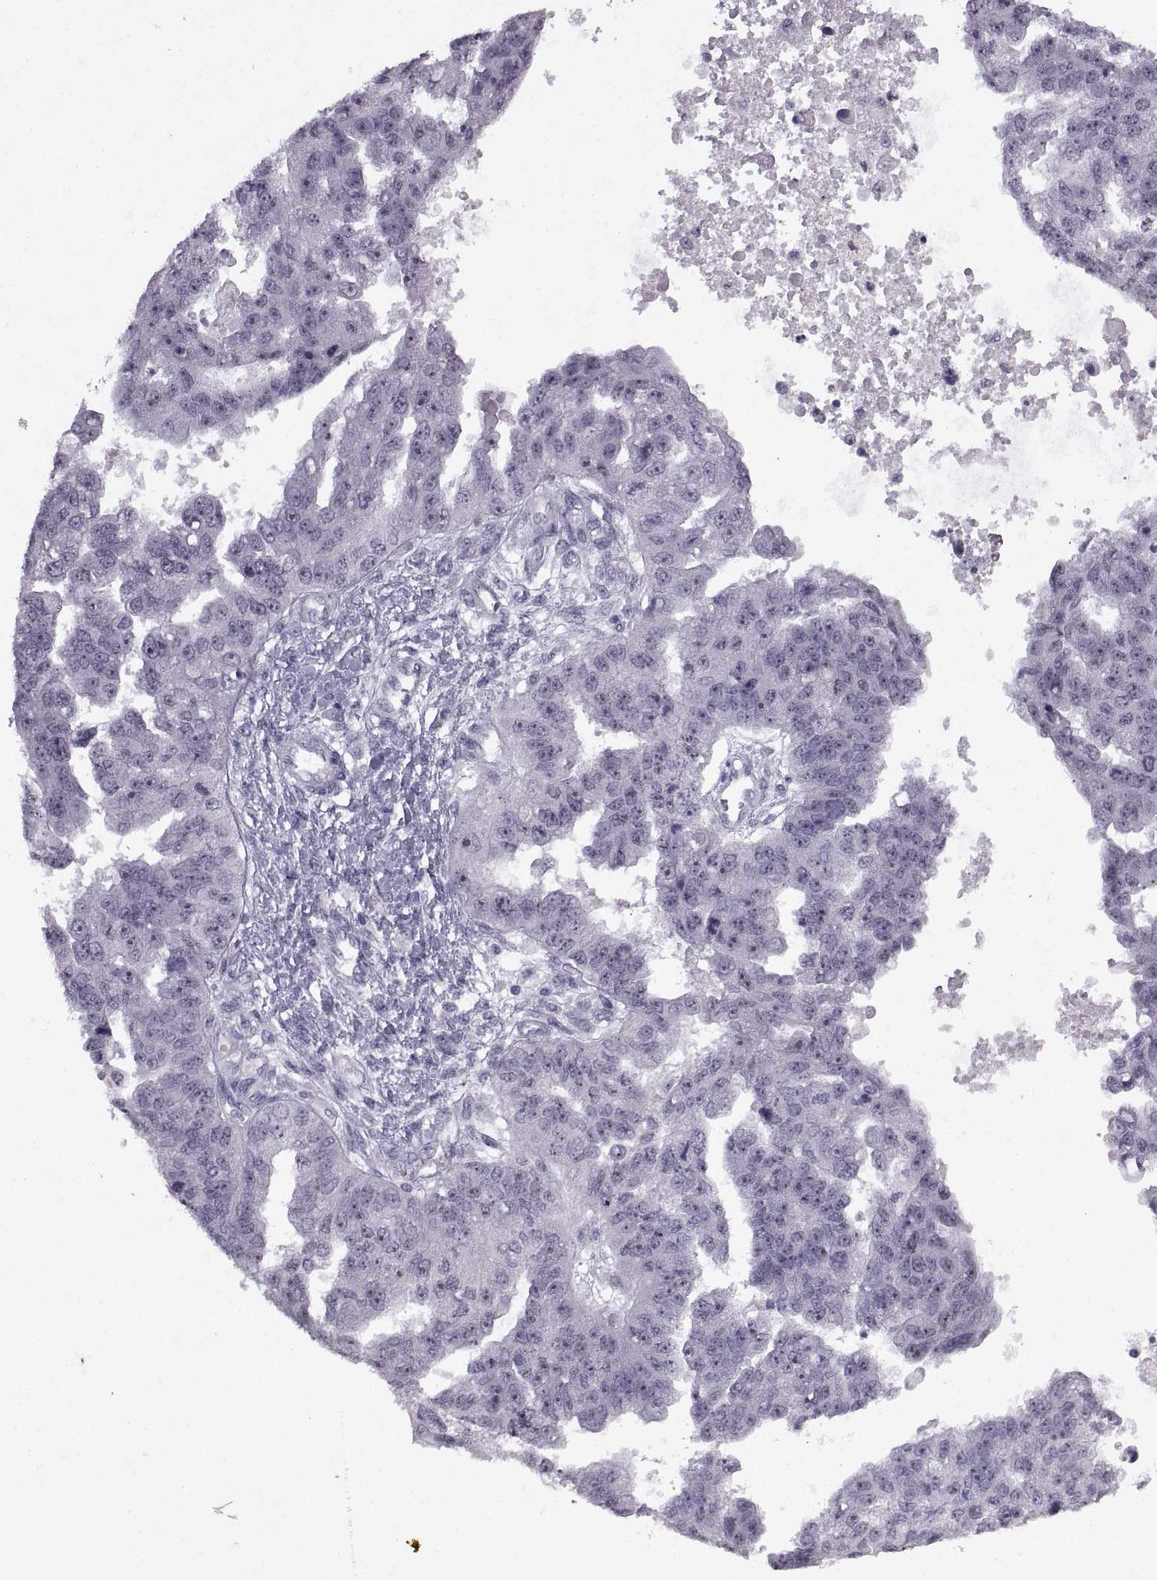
{"staining": {"intensity": "negative", "quantity": "none", "location": "none"}, "tissue": "ovarian cancer", "cell_type": "Tumor cells", "image_type": "cancer", "snomed": [{"axis": "morphology", "description": "Cystadenocarcinoma, serous, NOS"}, {"axis": "topography", "description": "Ovary"}], "caption": "Tumor cells are negative for protein expression in human serous cystadenocarcinoma (ovarian).", "gene": "SINHCAF", "patient": {"sex": "female", "age": 58}}